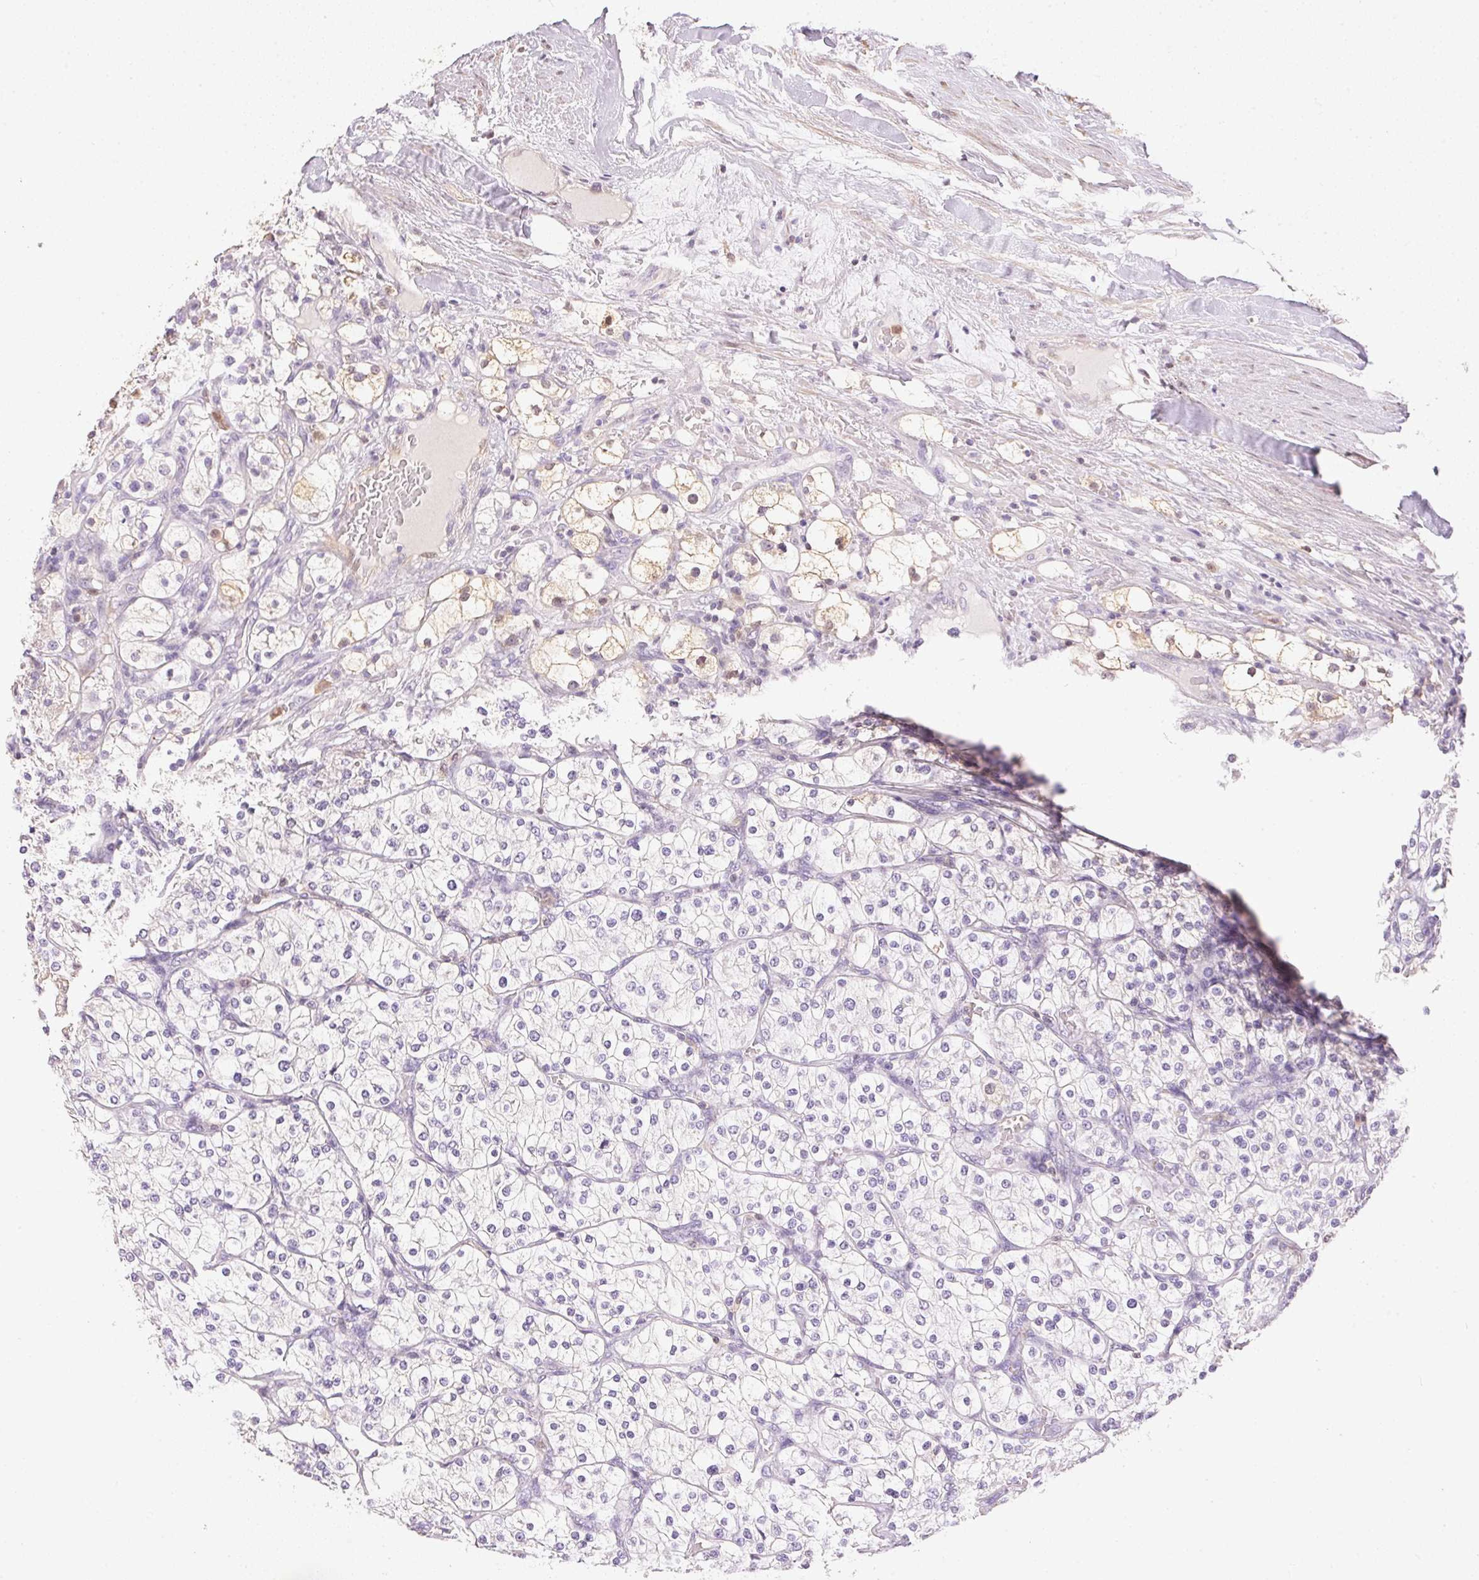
{"staining": {"intensity": "negative", "quantity": "none", "location": "none"}, "tissue": "renal cancer", "cell_type": "Tumor cells", "image_type": "cancer", "snomed": [{"axis": "morphology", "description": "Adenocarcinoma, NOS"}, {"axis": "topography", "description": "Kidney"}], "caption": "Immunohistochemistry micrograph of human renal adenocarcinoma stained for a protein (brown), which displays no expression in tumor cells. (DAB IHC visualized using brightfield microscopy, high magnification).", "gene": "S100A3", "patient": {"sex": "male", "age": 80}}